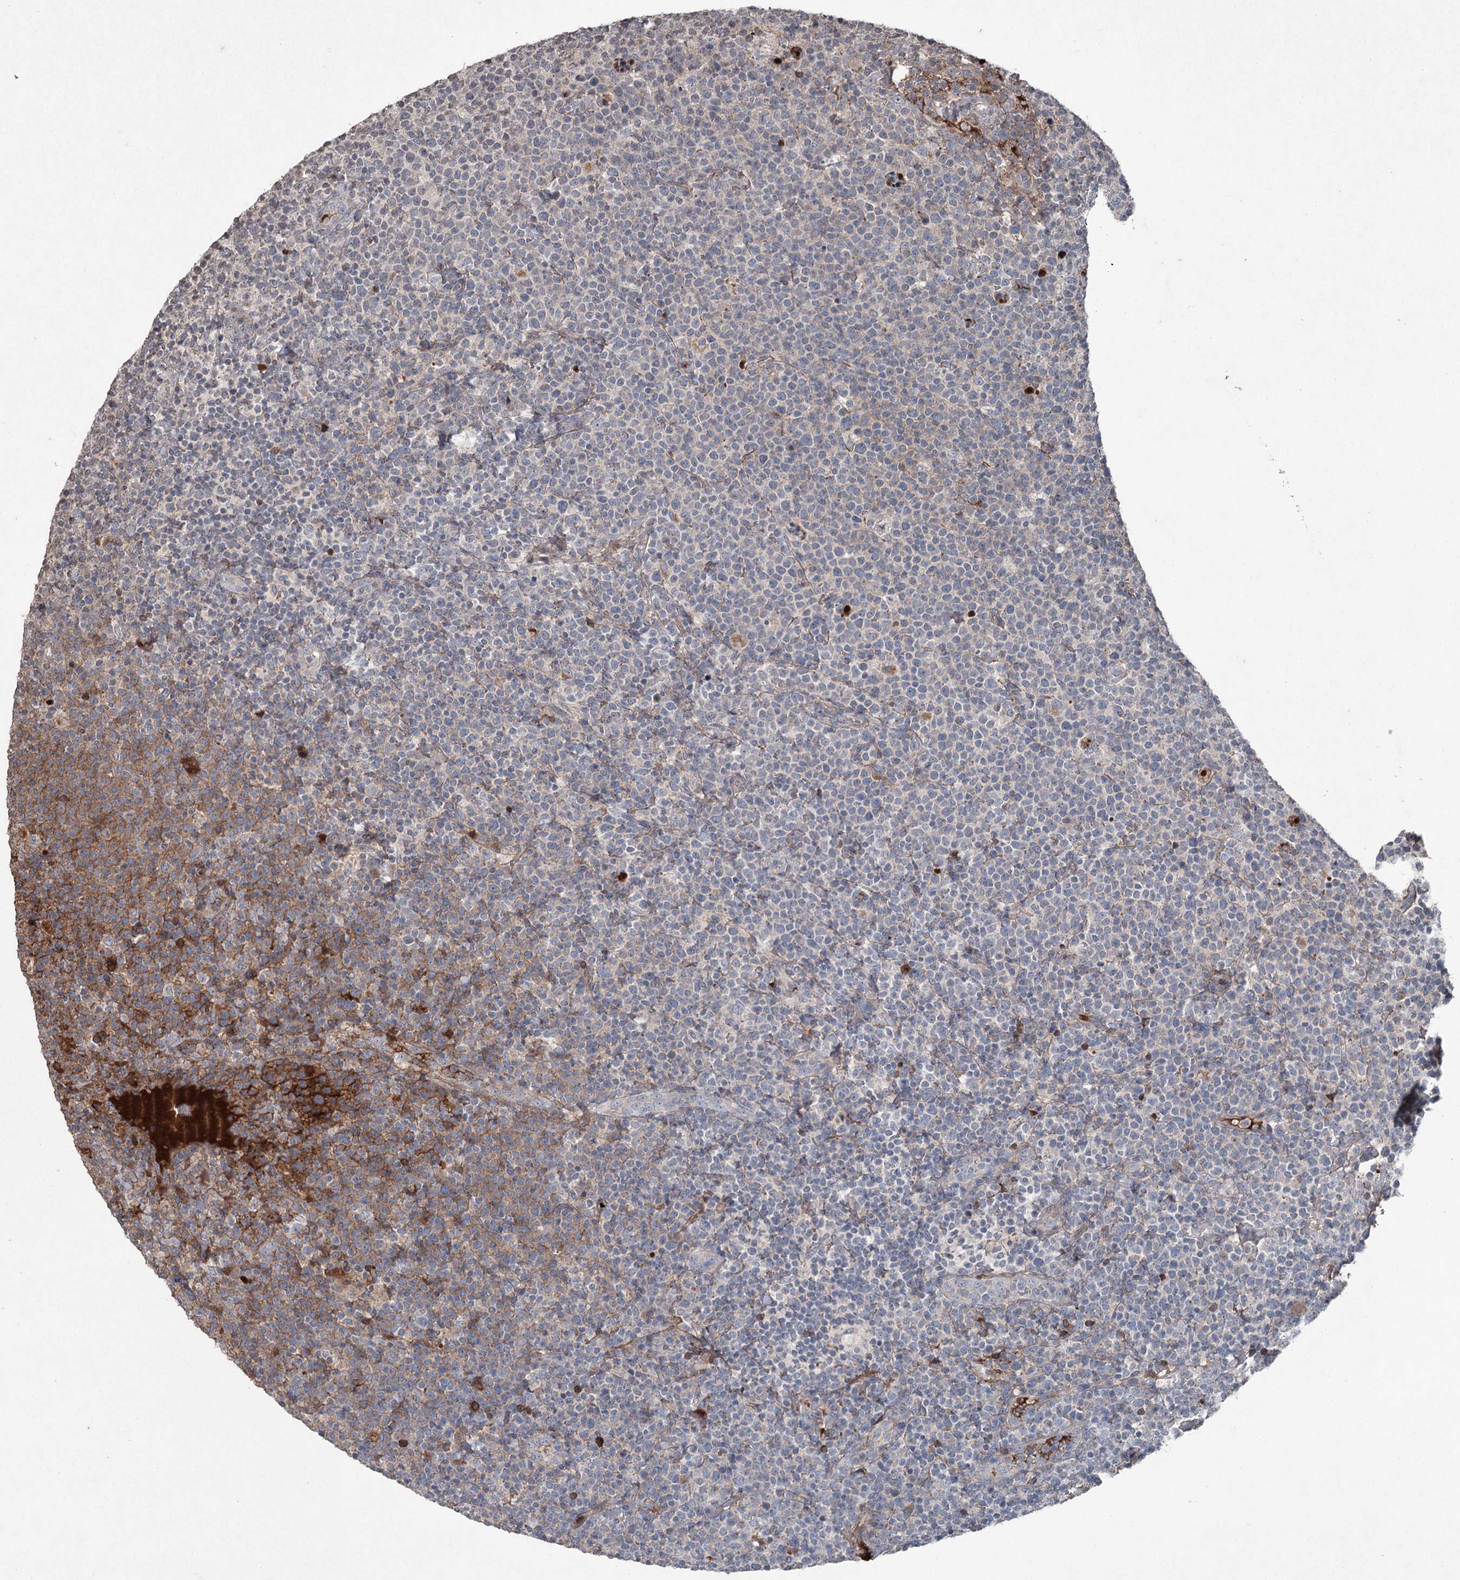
{"staining": {"intensity": "negative", "quantity": "none", "location": "none"}, "tissue": "lymphoma", "cell_type": "Tumor cells", "image_type": "cancer", "snomed": [{"axis": "morphology", "description": "Malignant lymphoma, non-Hodgkin's type, High grade"}, {"axis": "topography", "description": "Lymph node"}], "caption": "The immunohistochemistry (IHC) histopathology image has no significant expression in tumor cells of lymphoma tissue.", "gene": "PGLYRP2", "patient": {"sex": "male", "age": 61}}